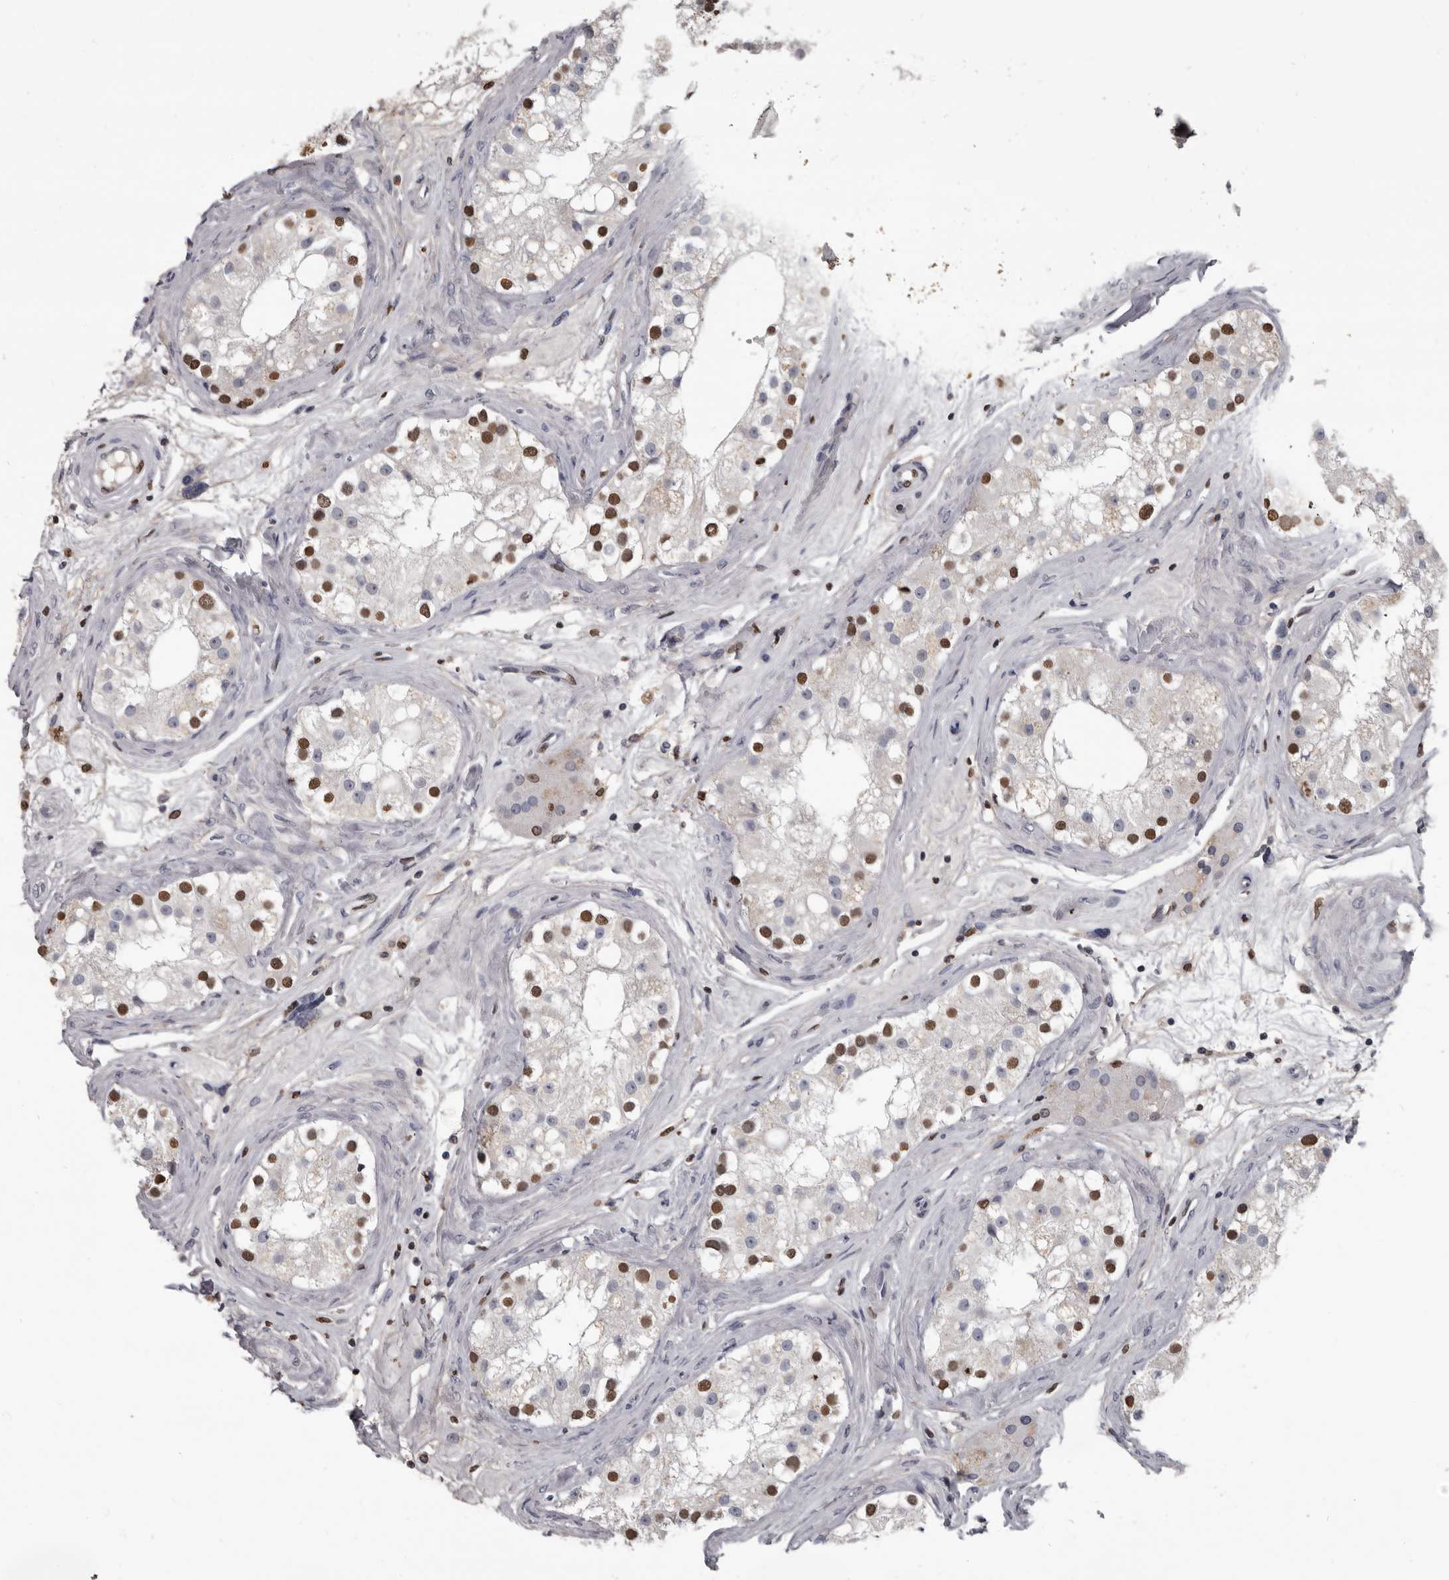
{"staining": {"intensity": "strong", "quantity": "<25%", "location": "nuclear"}, "tissue": "testis", "cell_type": "Cells in seminiferous ducts", "image_type": "normal", "snomed": [{"axis": "morphology", "description": "Normal tissue, NOS"}, {"axis": "topography", "description": "Testis"}], "caption": "Testis stained with a brown dye exhibits strong nuclear positive positivity in about <25% of cells in seminiferous ducts.", "gene": "AHR", "patient": {"sex": "male", "age": 84}}